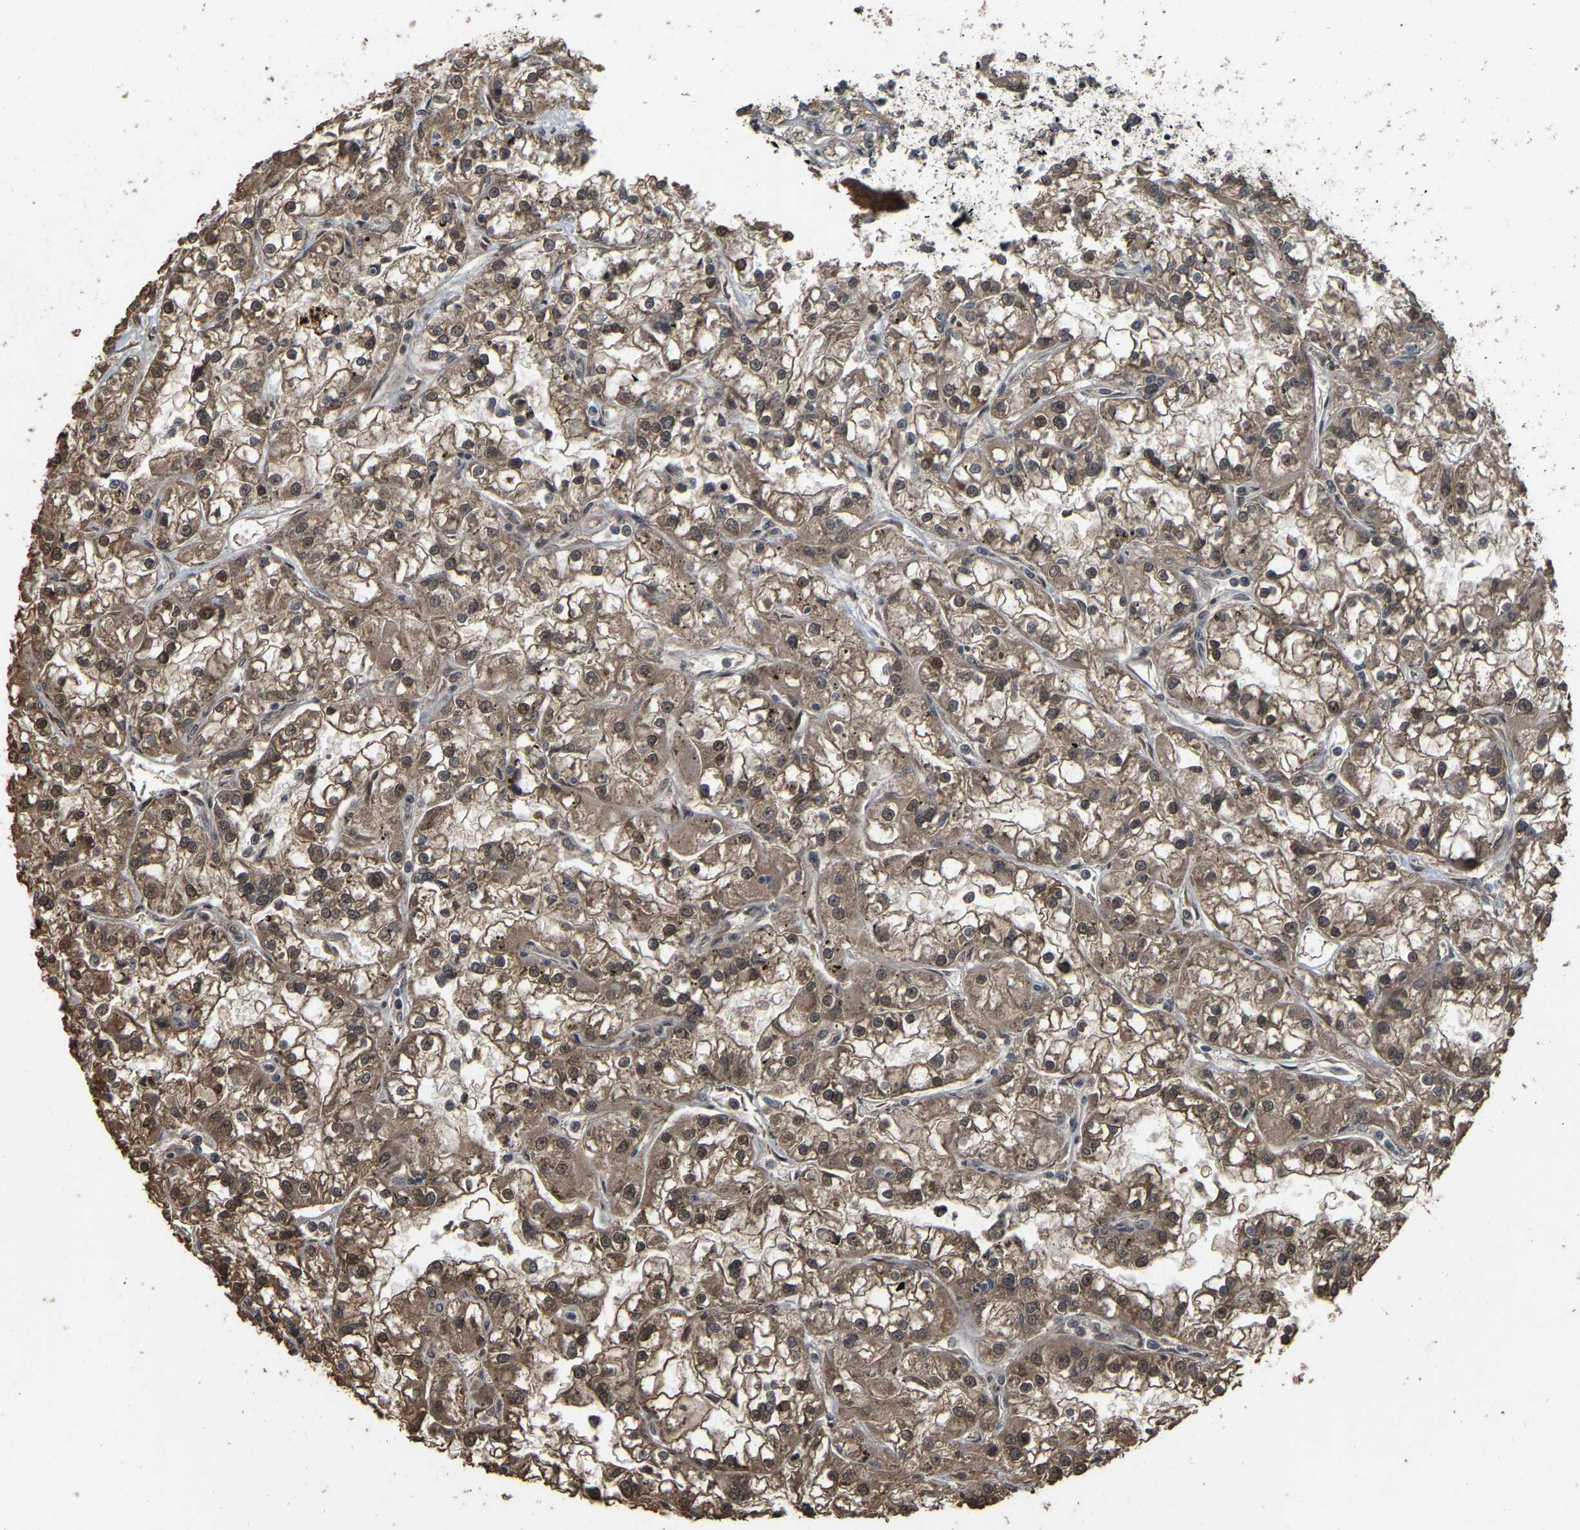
{"staining": {"intensity": "moderate", "quantity": ">75%", "location": "cytoplasmic/membranous"}, "tissue": "renal cancer", "cell_type": "Tumor cells", "image_type": "cancer", "snomed": [{"axis": "morphology", "description": "Adenocarcinoma, NOS"}, {"axis": "topography", "description": "Kidney"}], "caption": "The micrograph shows immunohistochemical staining of renal adenocarcinoma. There is moderate cytoplasmic/membranous expression is present in approximately >75% of tumor cells. (DAB IHC with brightfield microscopy, high magnification).", "gene": "ARHGAP23", "patient": {"sex": "female", "age": 52}}